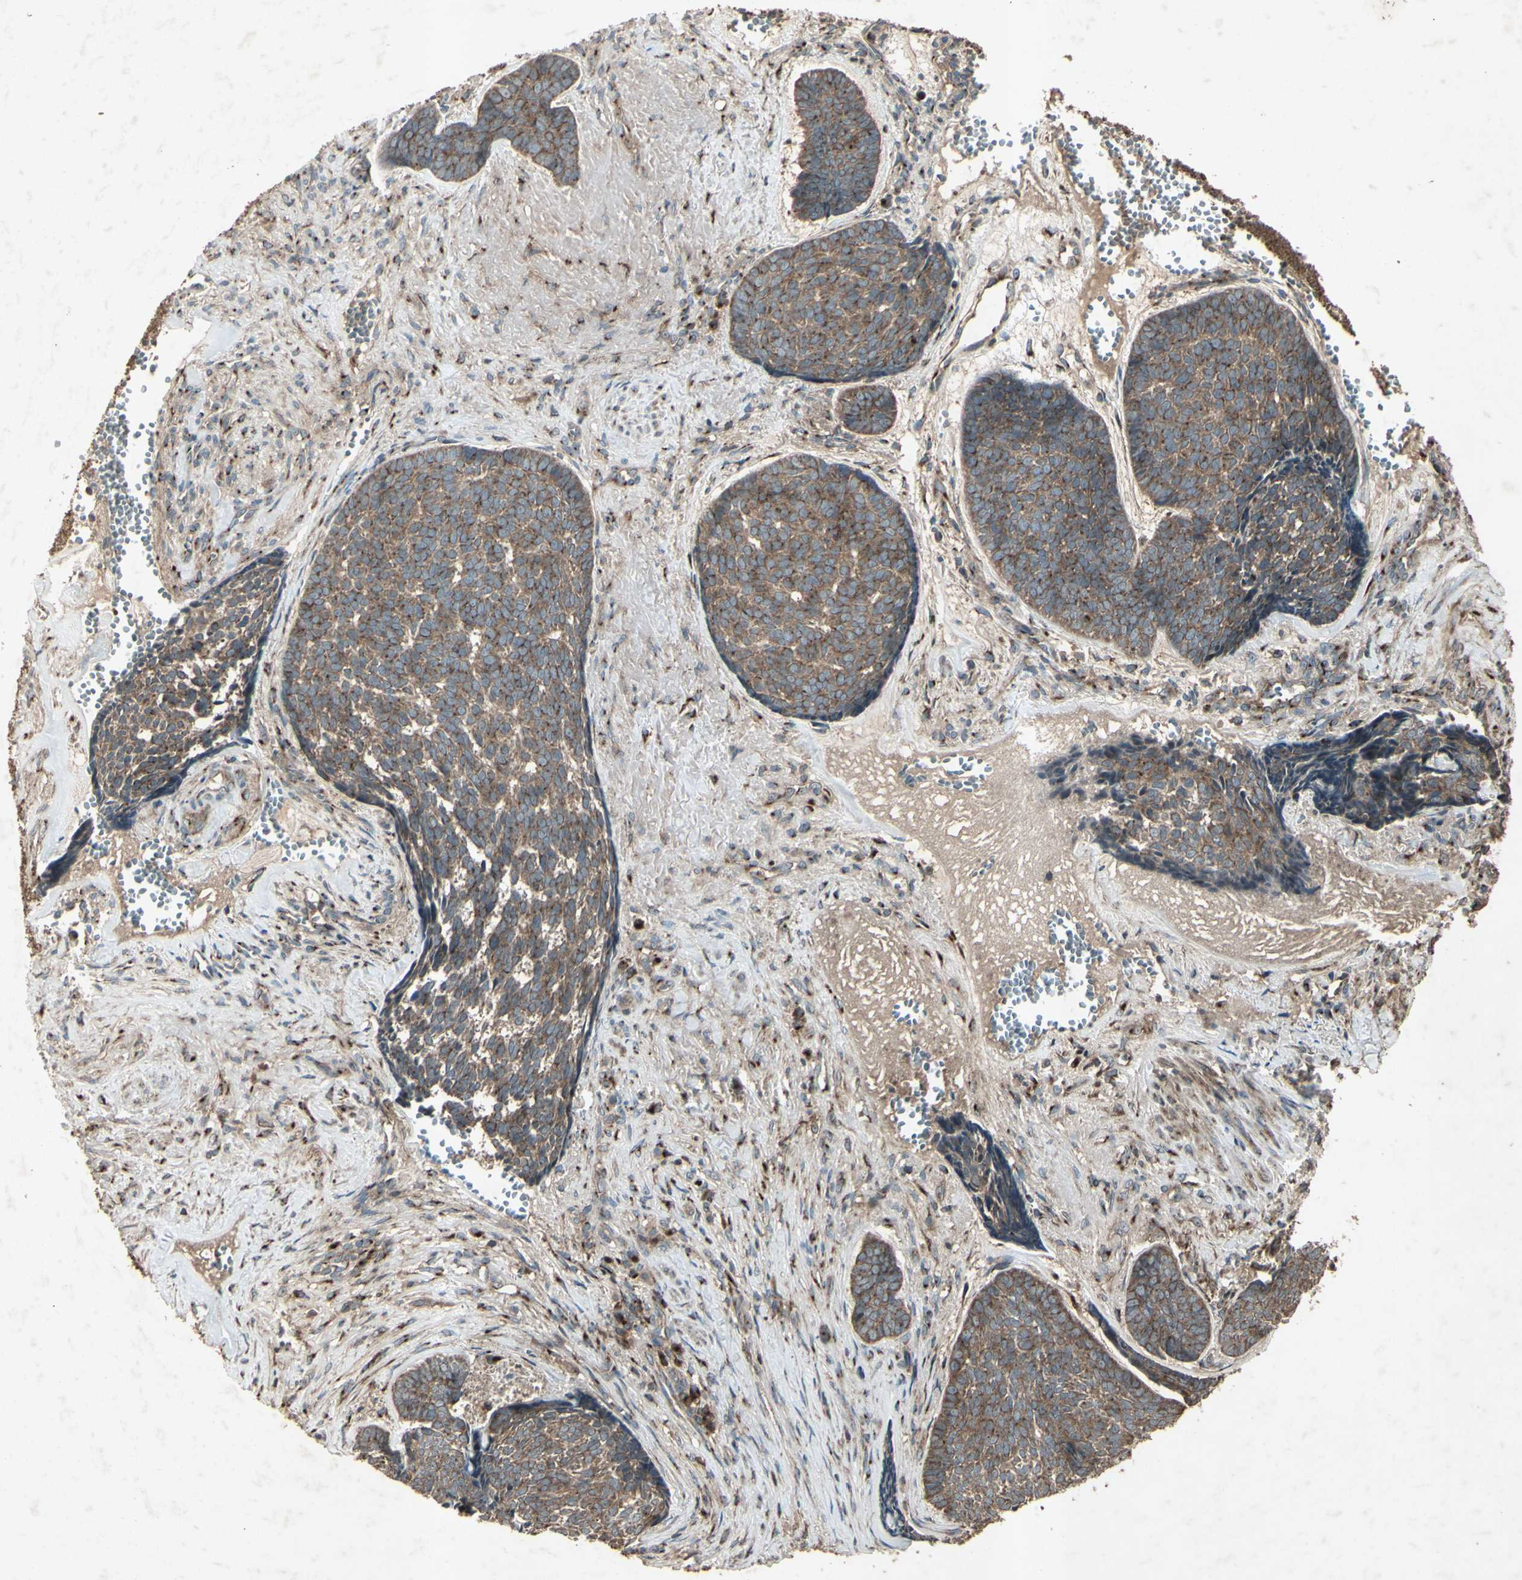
{"staining": {"intensity": "moderate", "quantity": ">75%", "location": "cytoplasmic/membranous"}, "tissue": "skin cancer", "cell_type": "Tumor cells", "image_type": "cancer", "snomed": [{"axis": "morphology", "description": "Basal cell carcinoma"}, {"axis": "topography", "description": "Skin"}], "caption": "Skin basal cell carcinoma was stained to show a protein in brown. There is medium levels of moderate cytoplasmic/membranous positivity in about >75% of tumor cells. (DAB (3,3'-diaminobenzidine) IHC with brightfield microscopy, high magnification).", "gene": "AP1G1", "patient": {"sex": "male", "age": 84}}